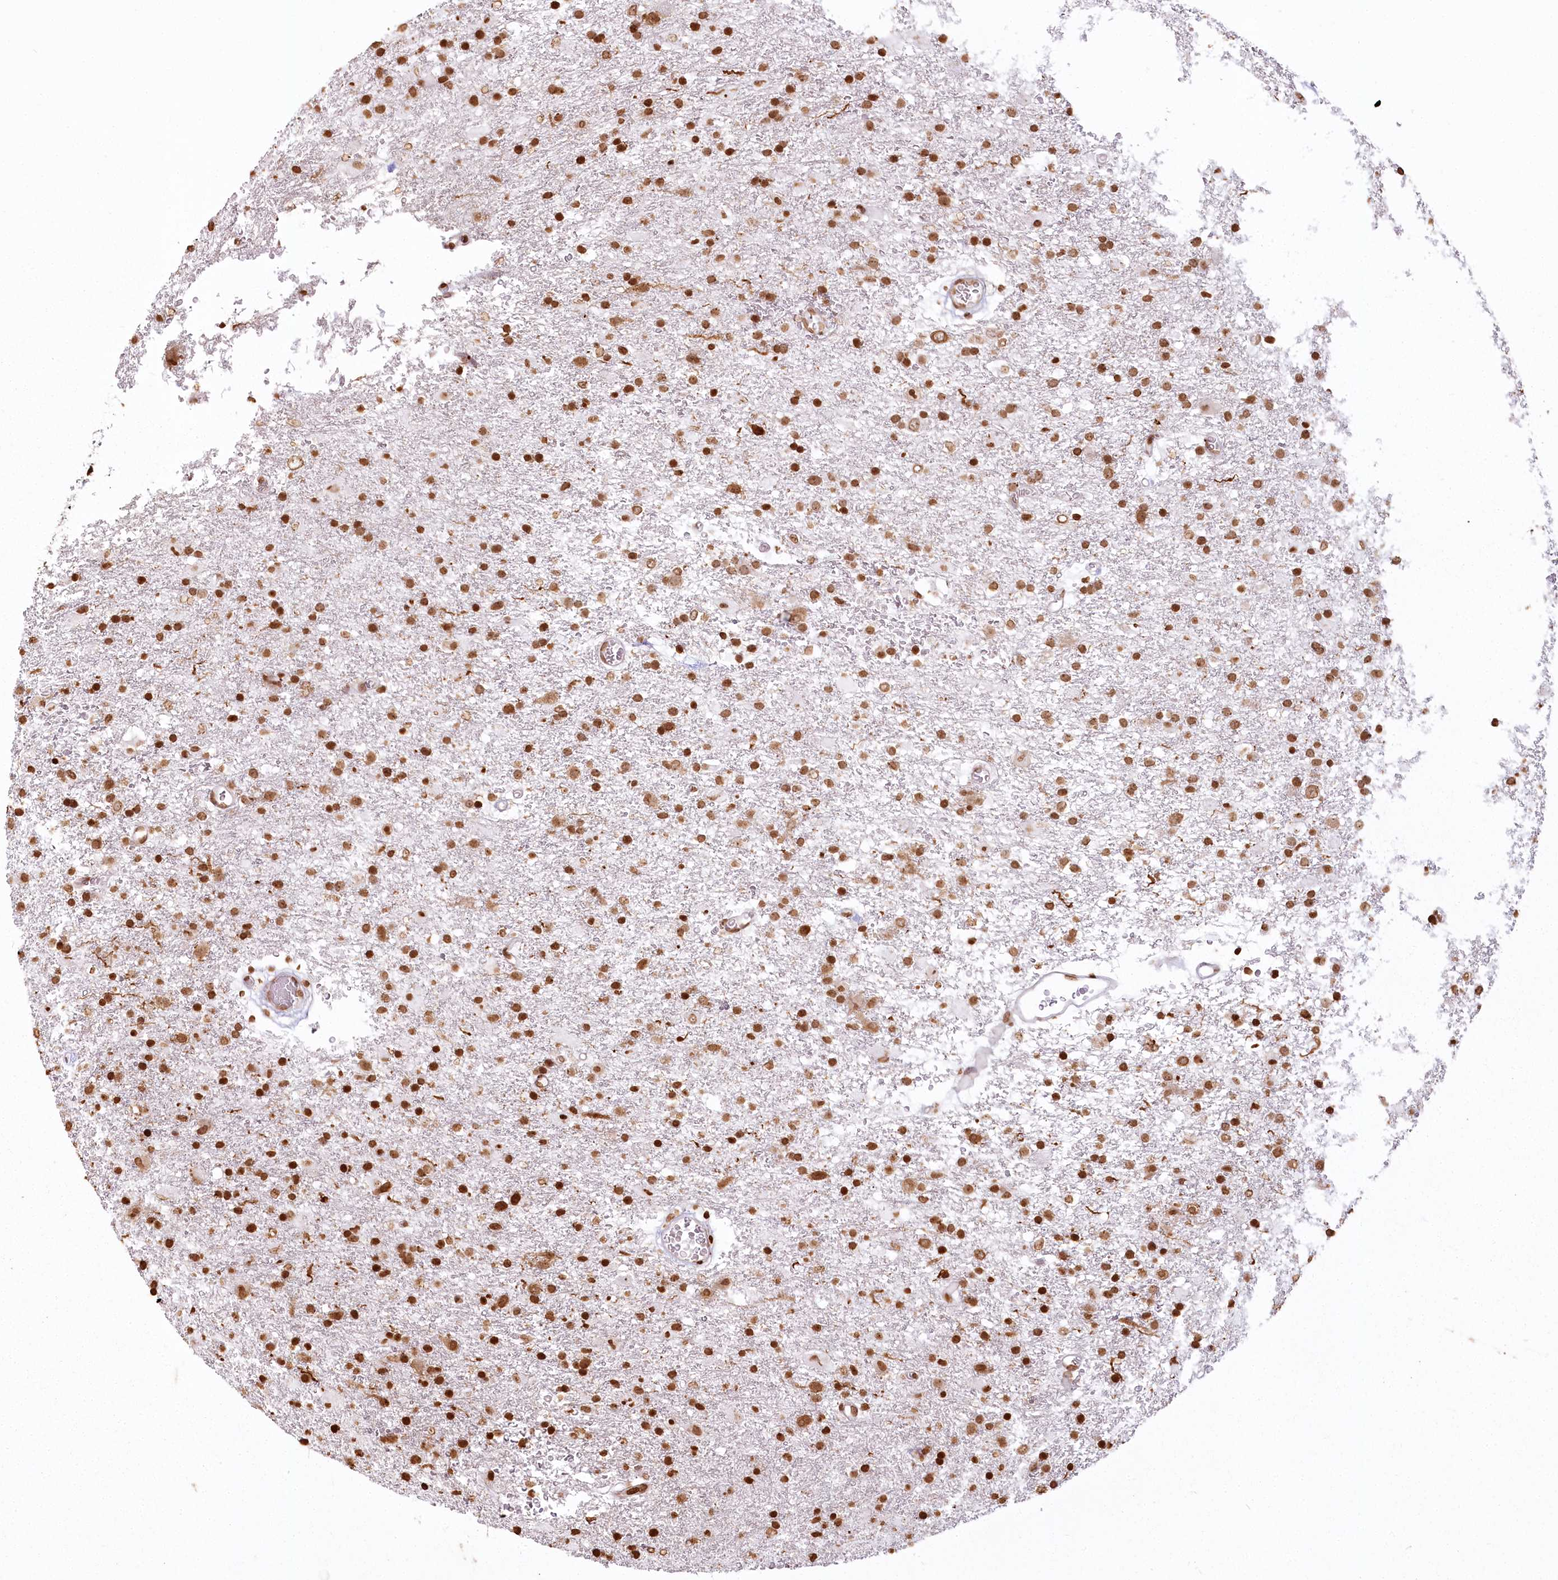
{"staining": {"intensity": "moderate", "quantity": ">75%", "location": "nuclear"}, "tissue": "glioma", "cell_type": "Tumor cells", "image_type": "cancer", "snomed": [{"axis": "morphology", "description": "Glioma, malignant, Low grade"}, {"axis": "topography", "description": "Brain"}], "caption": "Moderate nuclear expression for a protein is appreciated in approximately >75% of tumor cells of glioma using immunohistochemistry (IHC).", "gene": "FAM13A", "patient": {"sex": "male", "age": 65}}